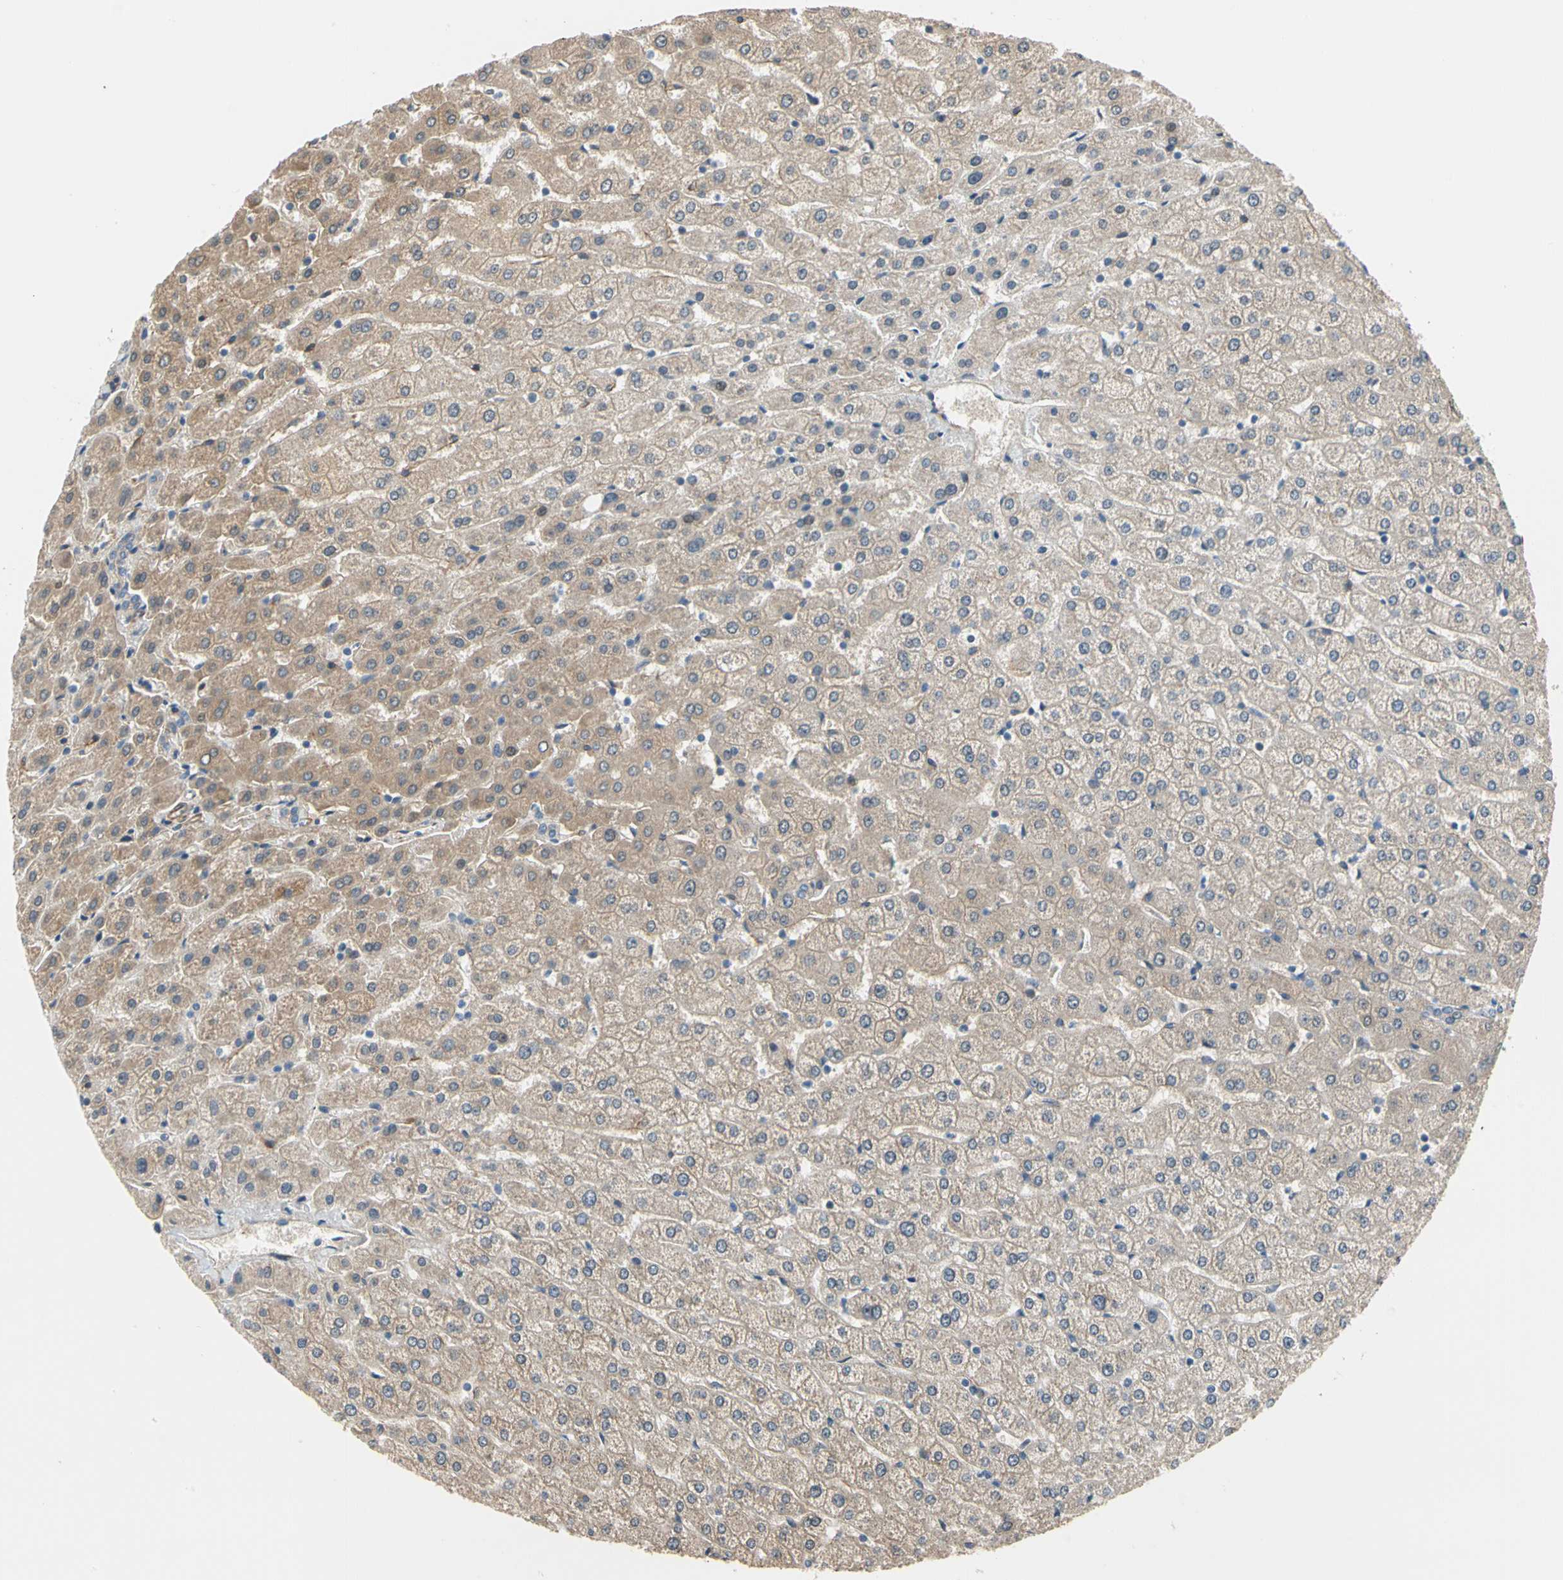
{"staining": {"intensity": "weak", "quantity": ">75%", "location": "cytoplasmic/membranous"}, "tissue": "liver", "cell_type": "Cholangiocytes", "image_type": "normal", "snomed": [{"axis": "morphology", "description": "Normal tissue, NOS"}, {"axis": "morphology", "description": "Fibrosis, NOS"}, {"axis": "topography", "description": "Liver"}], "caption": "Immunohistochemistry of normal liver shows low levels of weak cytoplasmic/membranous staining in about >75% of cholangiocytes. (brown staining indicates protein expression, while blue staining denotes nuclei).", "gene": "LIMK2", "patient": {"sex": "female", "age": 29}}